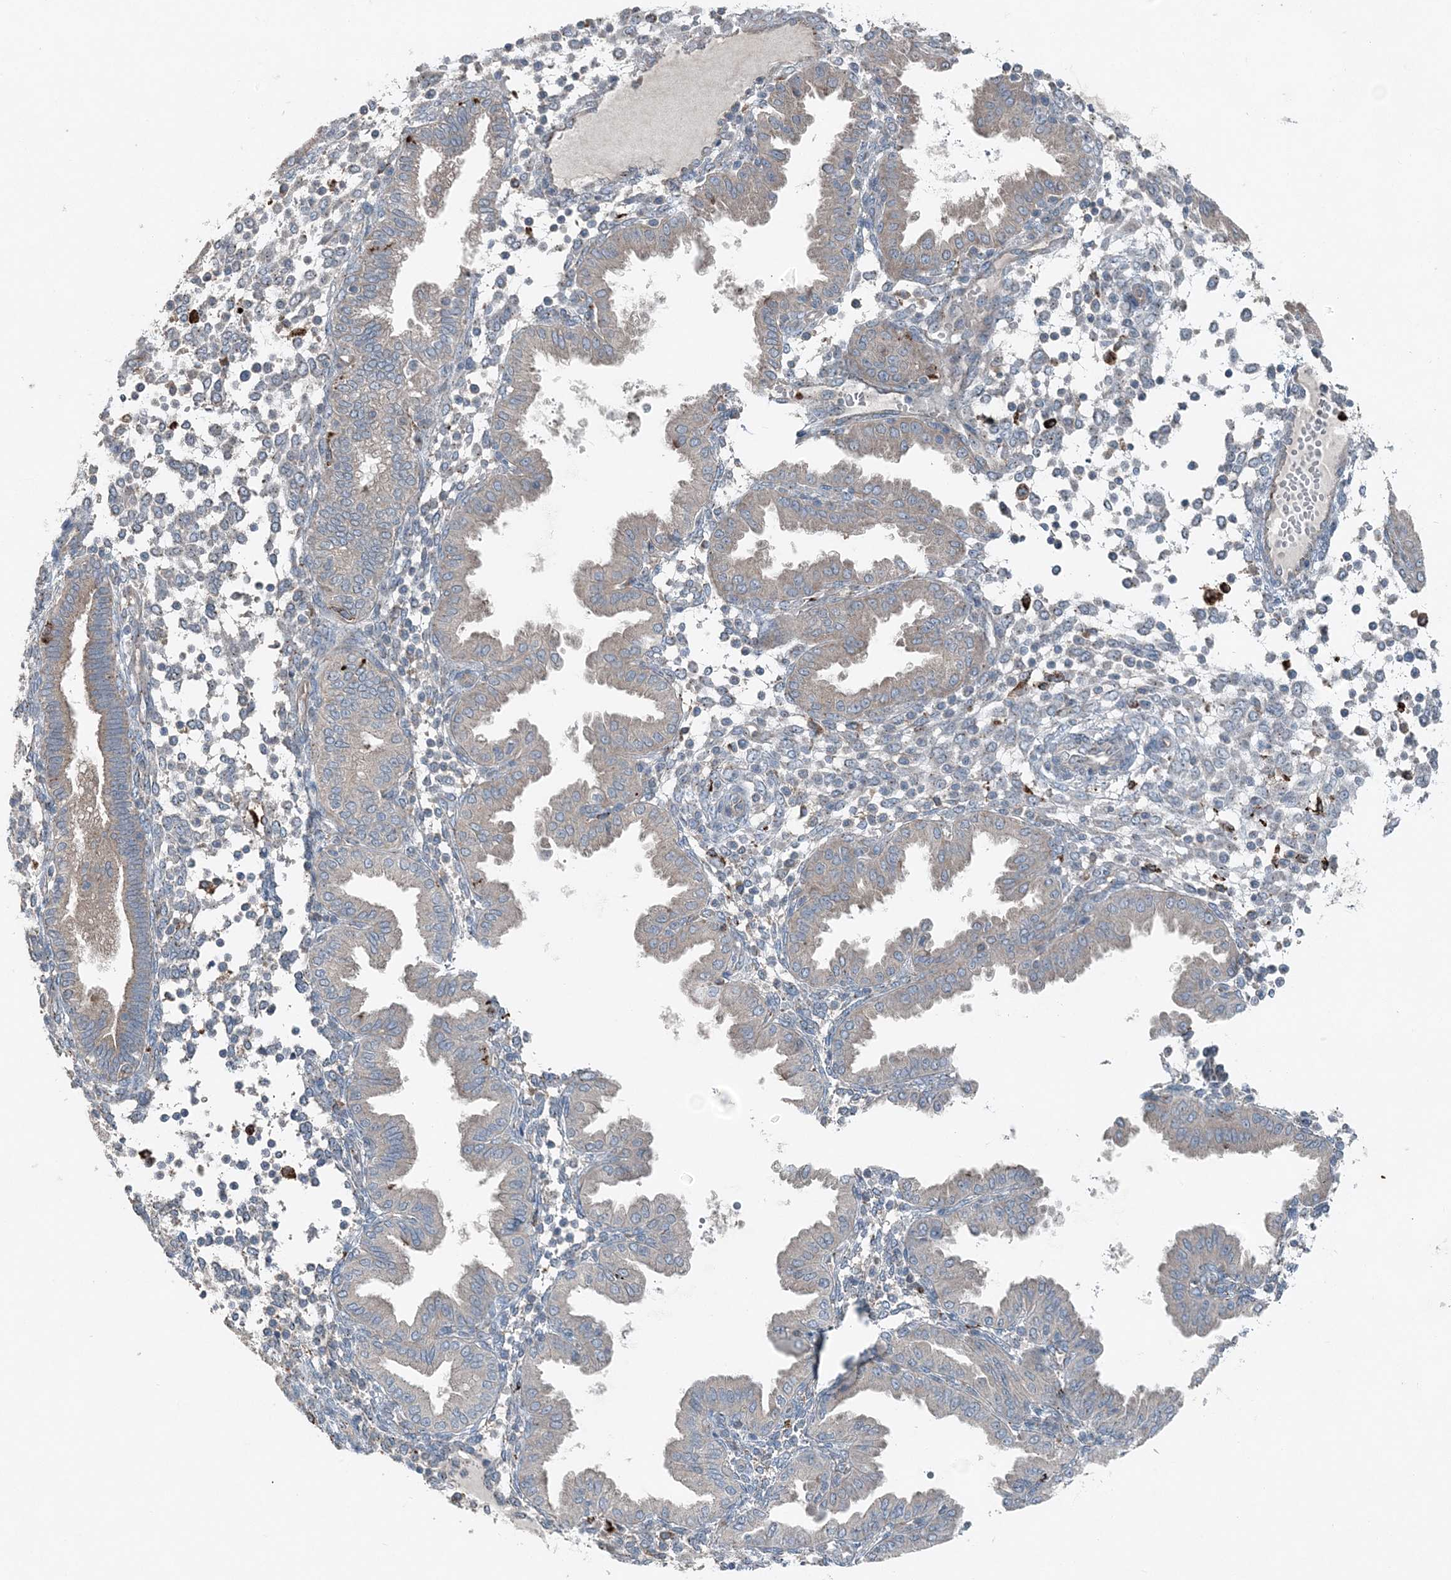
{"staining": {"intensity": "negative", "quantity": "none", "location": "none"}, "tissue": "endometrium", "cell_type": "Cells in endometrial stroma", "image_type": "normal", "snomed": [{"axis": "morphology", "description": "Normal tissue, NOS"}, {"axis": "topography", "description": "Endometrium"}], "caption": "IHC image of normal endometrium: human endometrium stained with DAB (3,3'-diaminobenzidine) demonstrates no significant protein staining in cells in endometrial stroma.", "gene": "KY", "patient": {"sex": "female", "age": 53}}